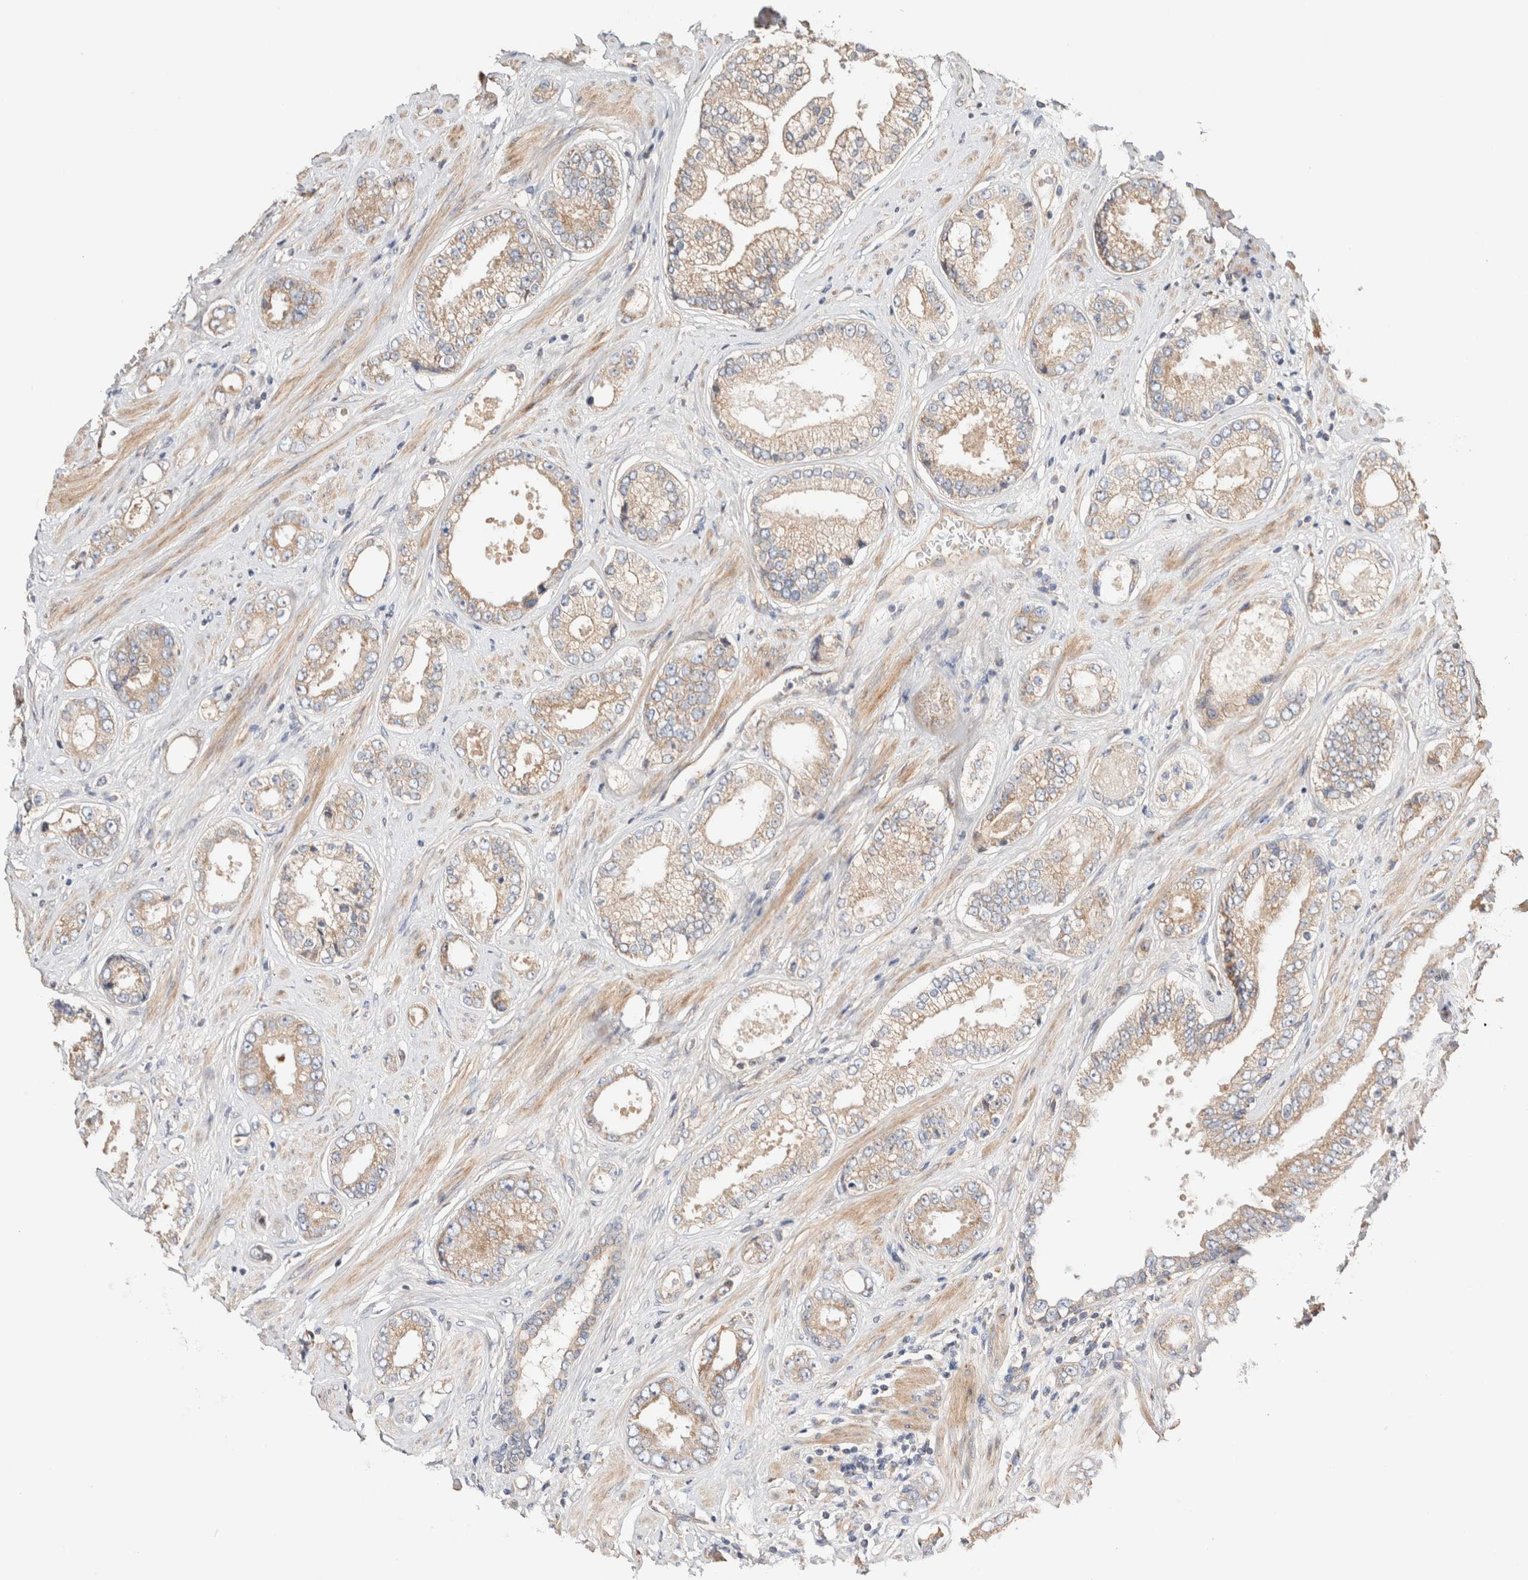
{"staining": {"intensity": "weak", "quantity": ">75%", "location": "cytoplasmic/membranous"}, "tissue": "prostate cancer", "cell_type": "Tumor cells", "image_type": "cancer", "snomed": [{"axis": "morphology", "description": "Adenocarcinoma, High grade"}, {"axis": "topography", "description": "Prostate"}], "caption": "Approximately >75% of tumor cells in human prostate cancer demonstrate weak cytoplasmic/membranous protein staining as visualized by brown immunohistochemical staining.", "gene": "B3GNTL1", "patient": {"sex": "male", "age": 61}}